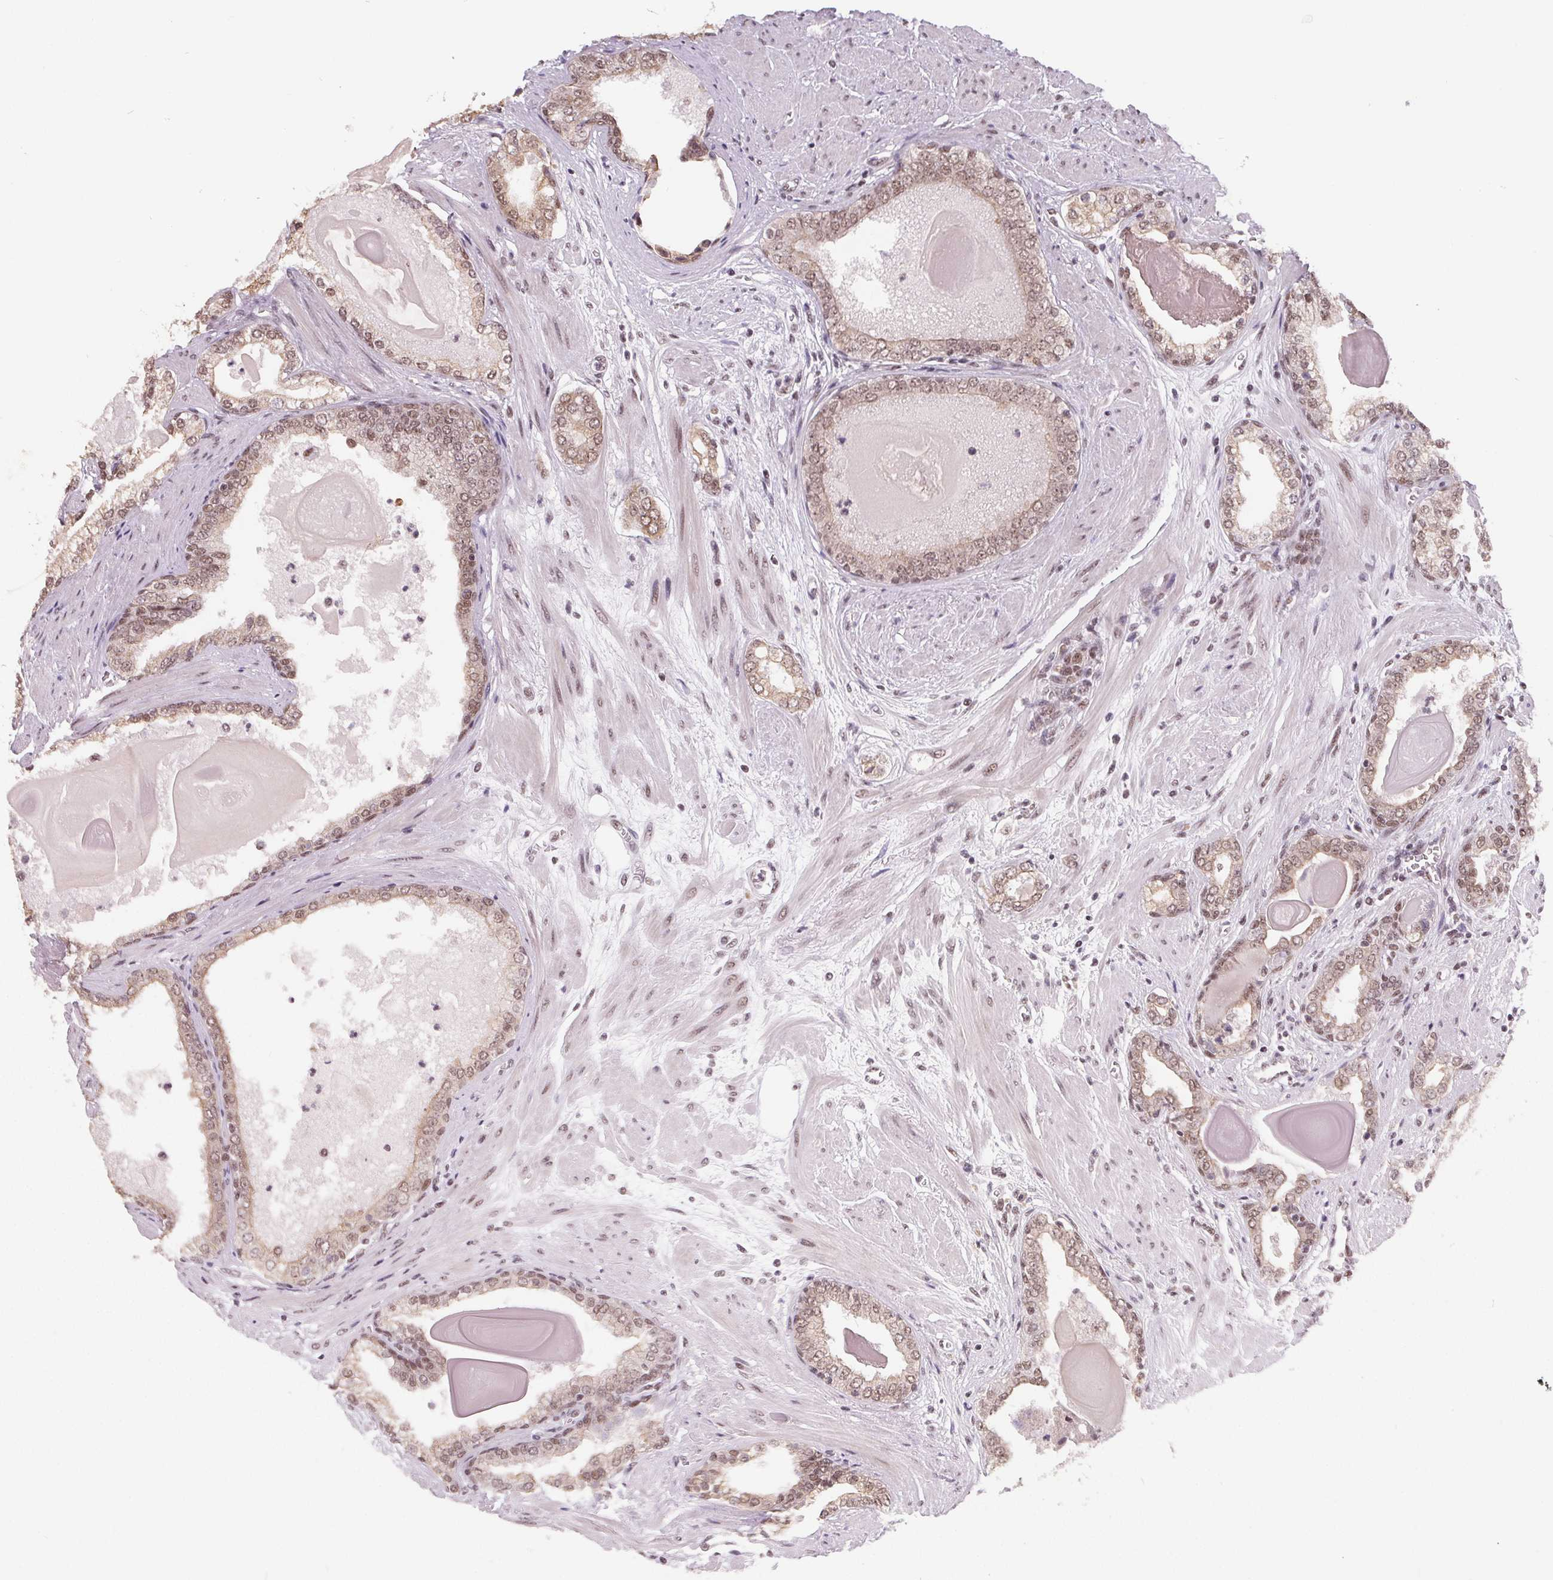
{"staining": {"intensity": "weak", "quantity": ">75%", "location": "nuclear"}, "tissue": "prostate cancer", "cell_type": "Tumor cells", "image_type": "cancer", "snomed": [{"axis": "morphology", "description": "Adenocarcinoma, Low grade"}, {"axis": "topography", "description": "Prostate"}], "caption": "This is a histology image of IHC staining of low-grade adenocarcinoma (prostate), which shows weak staining in the nuclear of tumor cells.", "gene": "TCERG1", "patient": {"sex": "male", "age": 64}}